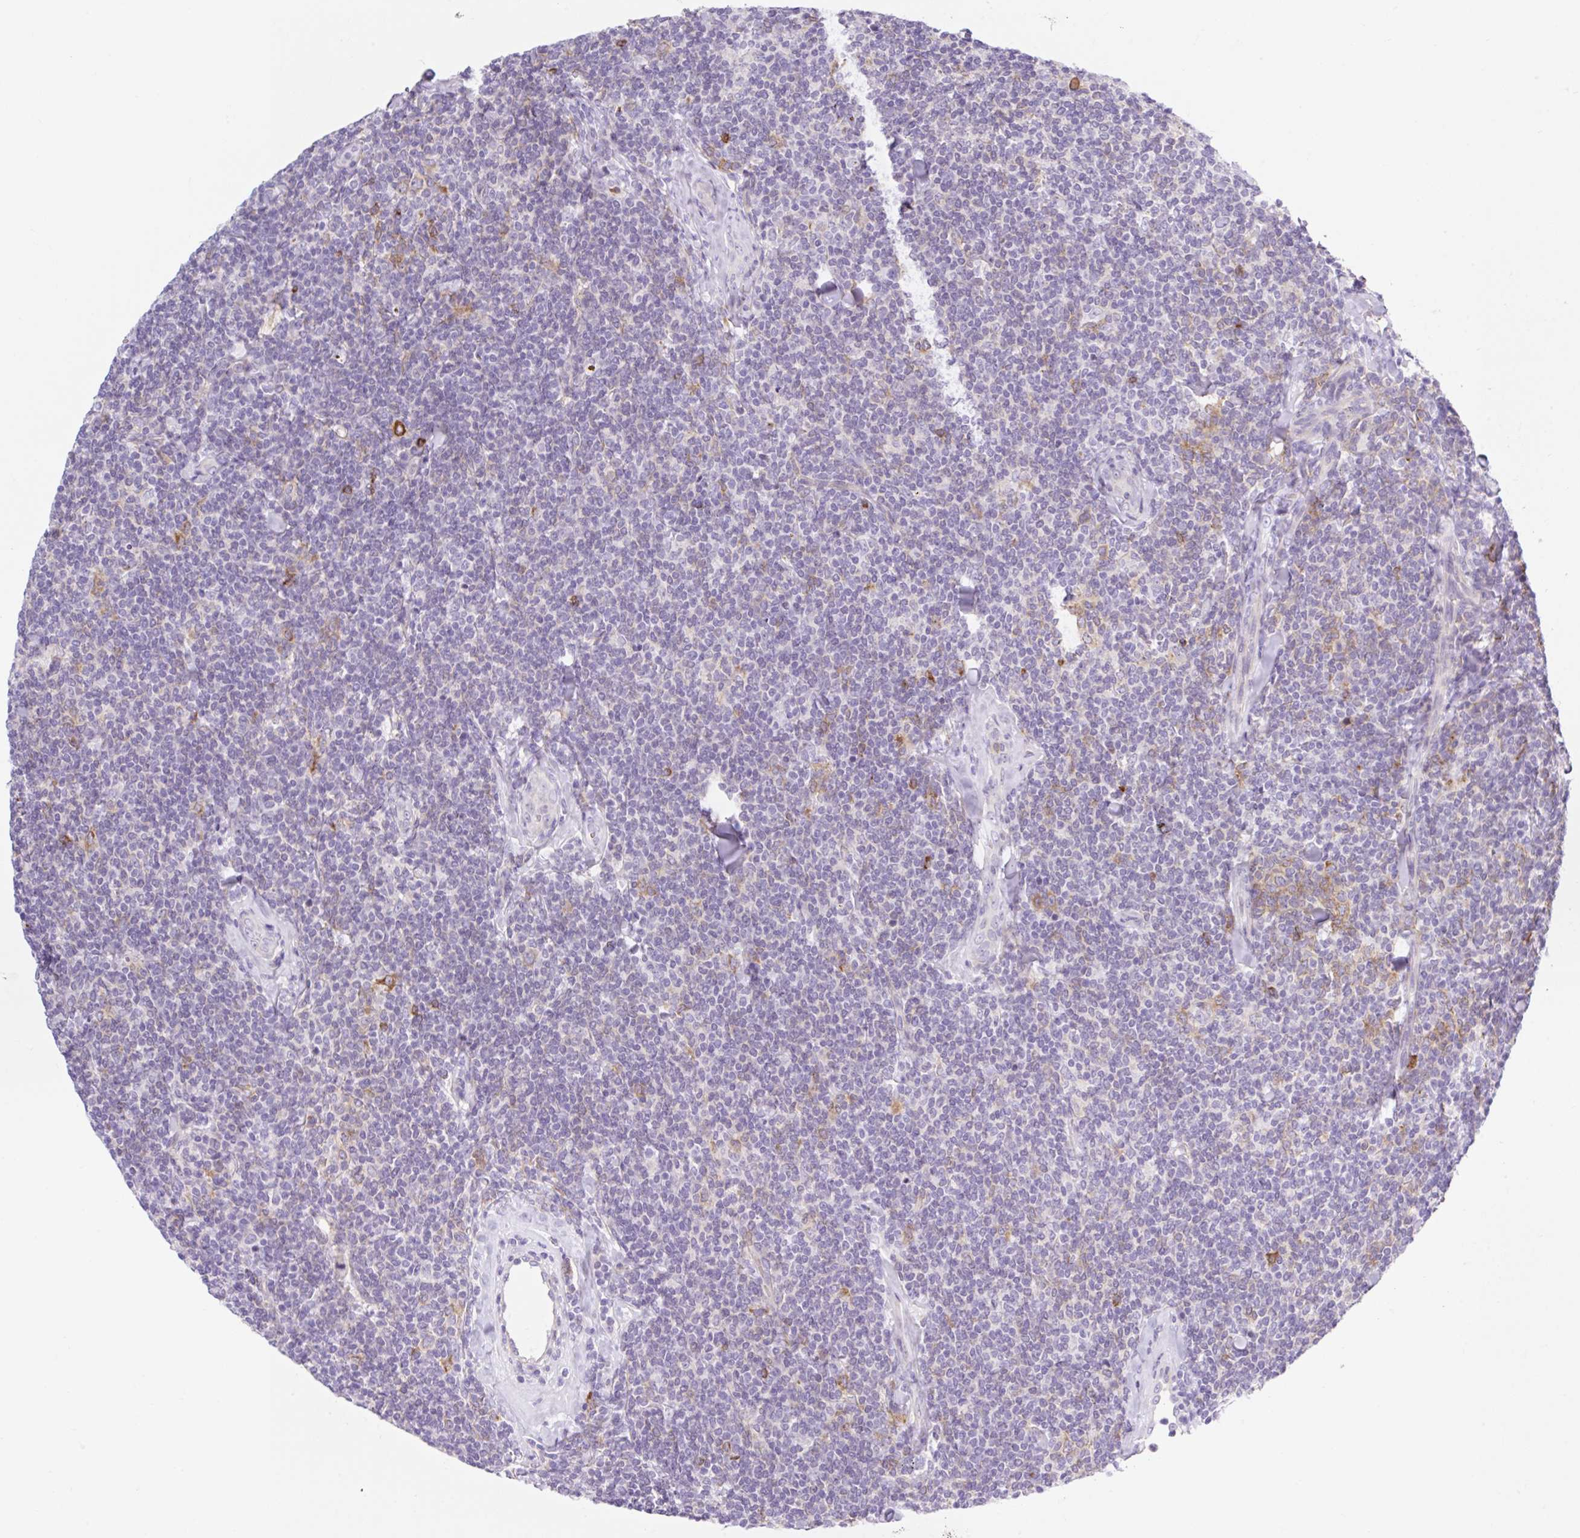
{"staining": {"intensity": "negative", "quantity": "none", "location": "none"}, "tissue": "lymphoma", "cell_type": "Tumor cells", "image_type": "cancer", "snomed": [{"axis": "morphology", "description": "Malignant lymphoma, non-Hodgkin's type, Low grade"}, {"axis": "topography", "description": "Lymph node"}], "caption": "An IHC photomicrograph of lymphoma is shown. There is no staining in tumor cells of lymphoma. (DAB IHC visualized using brightfield microscopy, high magnification).", "gene": "BCAS1", "patient": {"sex": "female", "age": 56}}